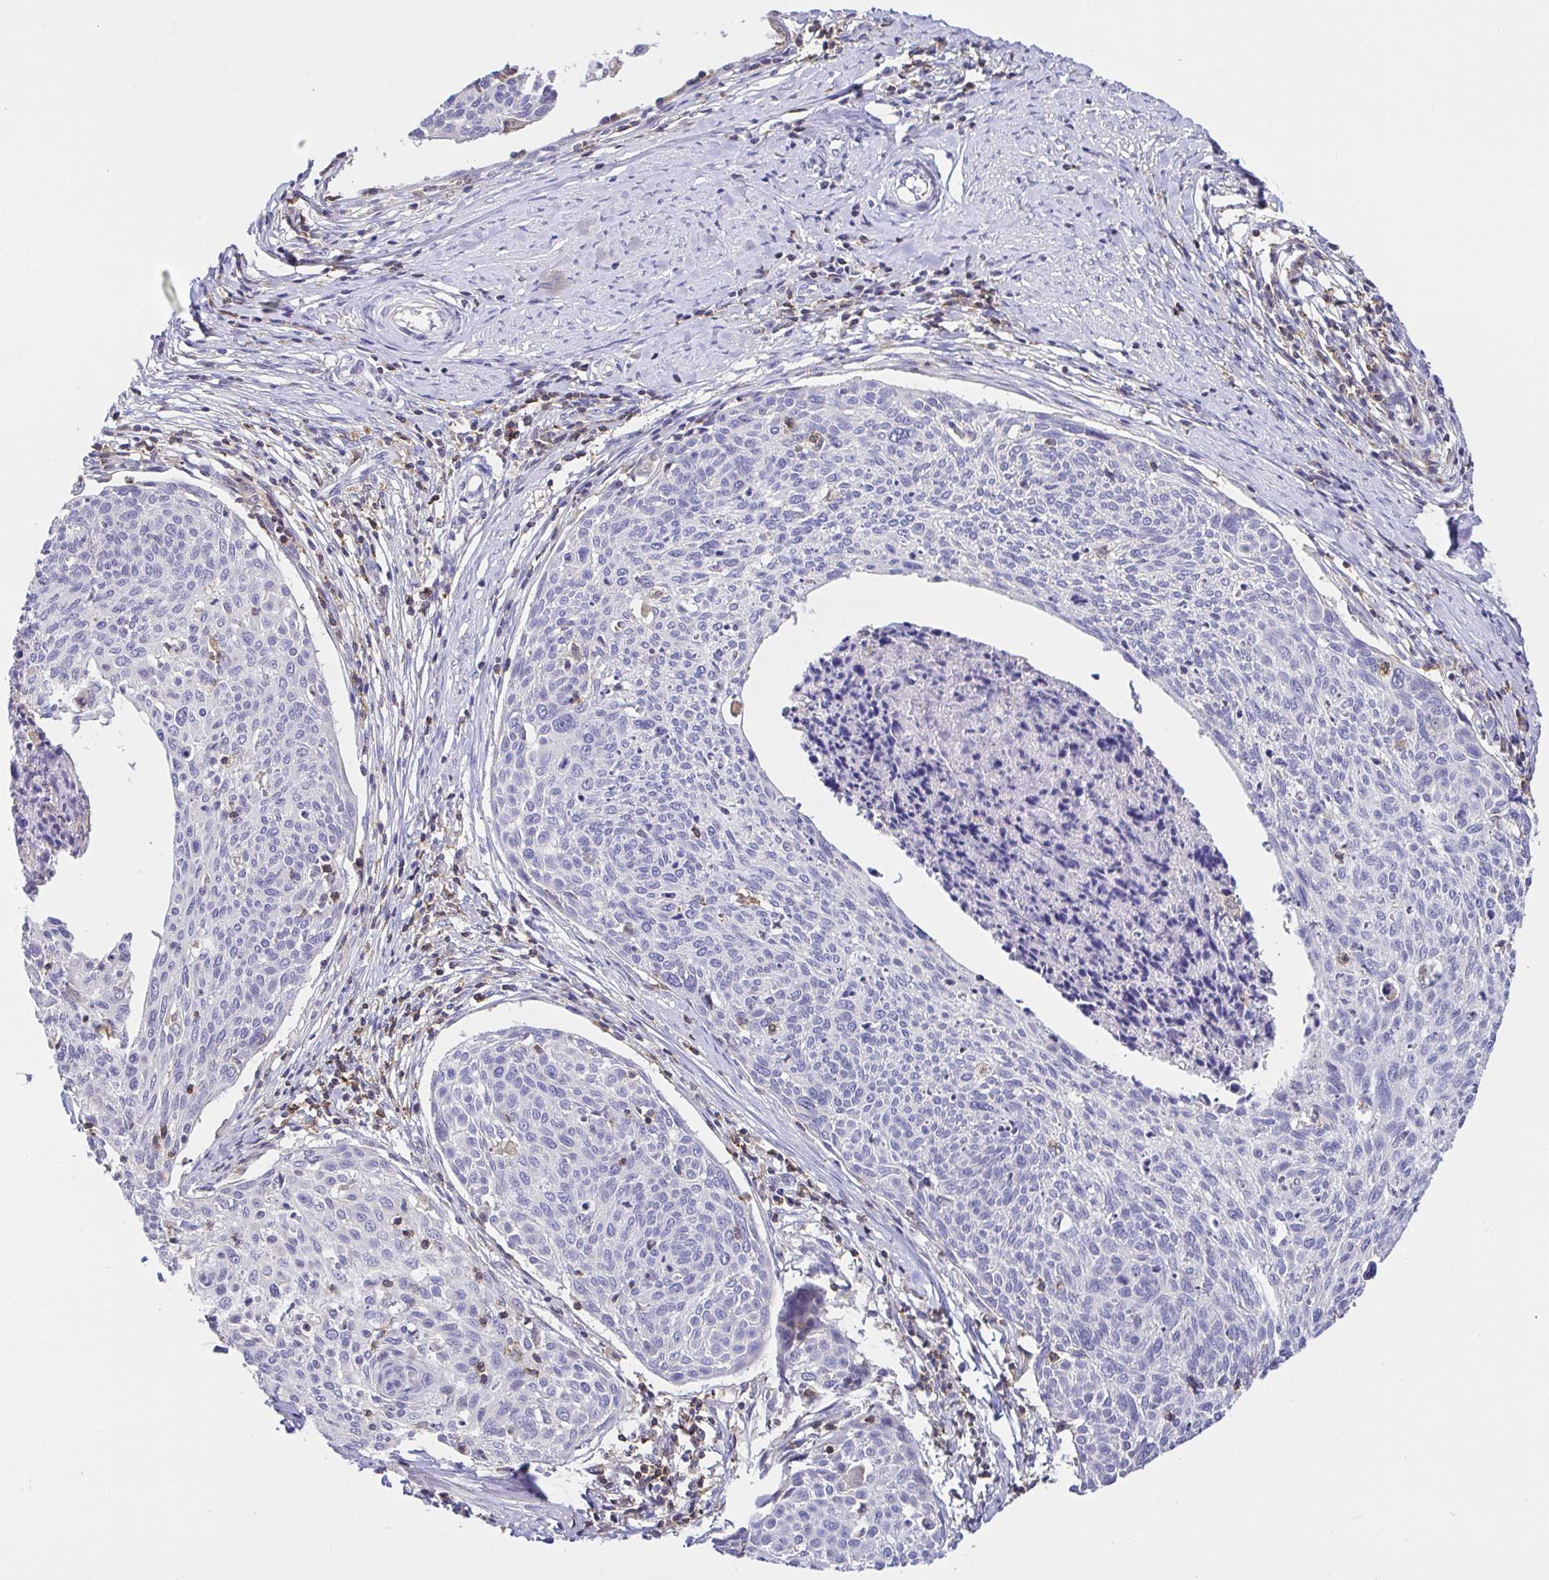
{"staining": {"intensity": "negative", "quantity": "none", "location": "none"}, "tissue": "cervical cancer", "cell_type": "Tumor cells", "image_type": "cancer", "snomed": [{"axis": "morphology", "description": "Squamous cell carcinoma, NOS"}, {"axis": "topography", "description": "Cervix"}], "caption": "Immunohistochemistry image of neoplastic tissue: cervical cancer stained with DAB (3,3'-diaminobenzidine) exhibits no significant protein staining in tumor cells. Nuclei are stained in blue.", "gene": "SKAP1", "patient": {"sex": "female", "age": 49}}